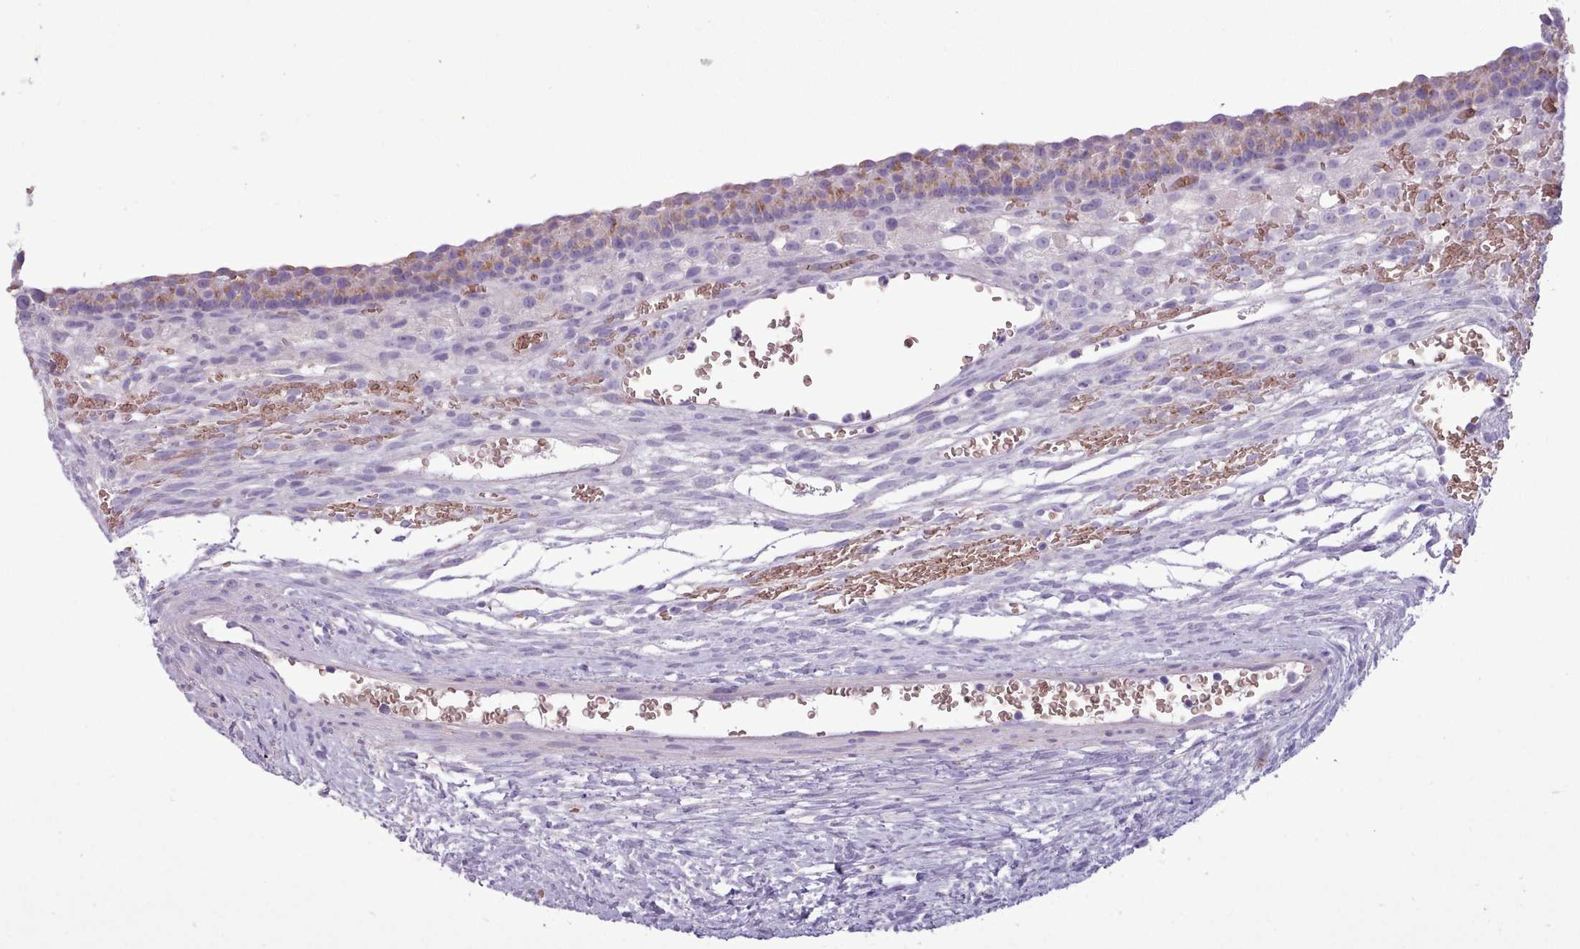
{"staining": {"intensity": "moderate", "quantity": ">75%", "location": "cytoplasmic/membranous"}, "tissue": "ovary", "cell_type": "Follicle cells", "image_type": "normal", "snomed": [{"axis": "morphology", "description": "Normal tissue, NOS"}, {"axis": "topography", "description": "Ovary"}], "caption": "Immunohistochemical staining of normal human ovary displays >75% levels of moderate cytoplasmic/membranous protein staining in about >75% of follicle cells. (Brightfield microscopy of DAB IHC at high magnification).", "gene": "AK4P3", "patient": {"sex": "female", "age": 39}}